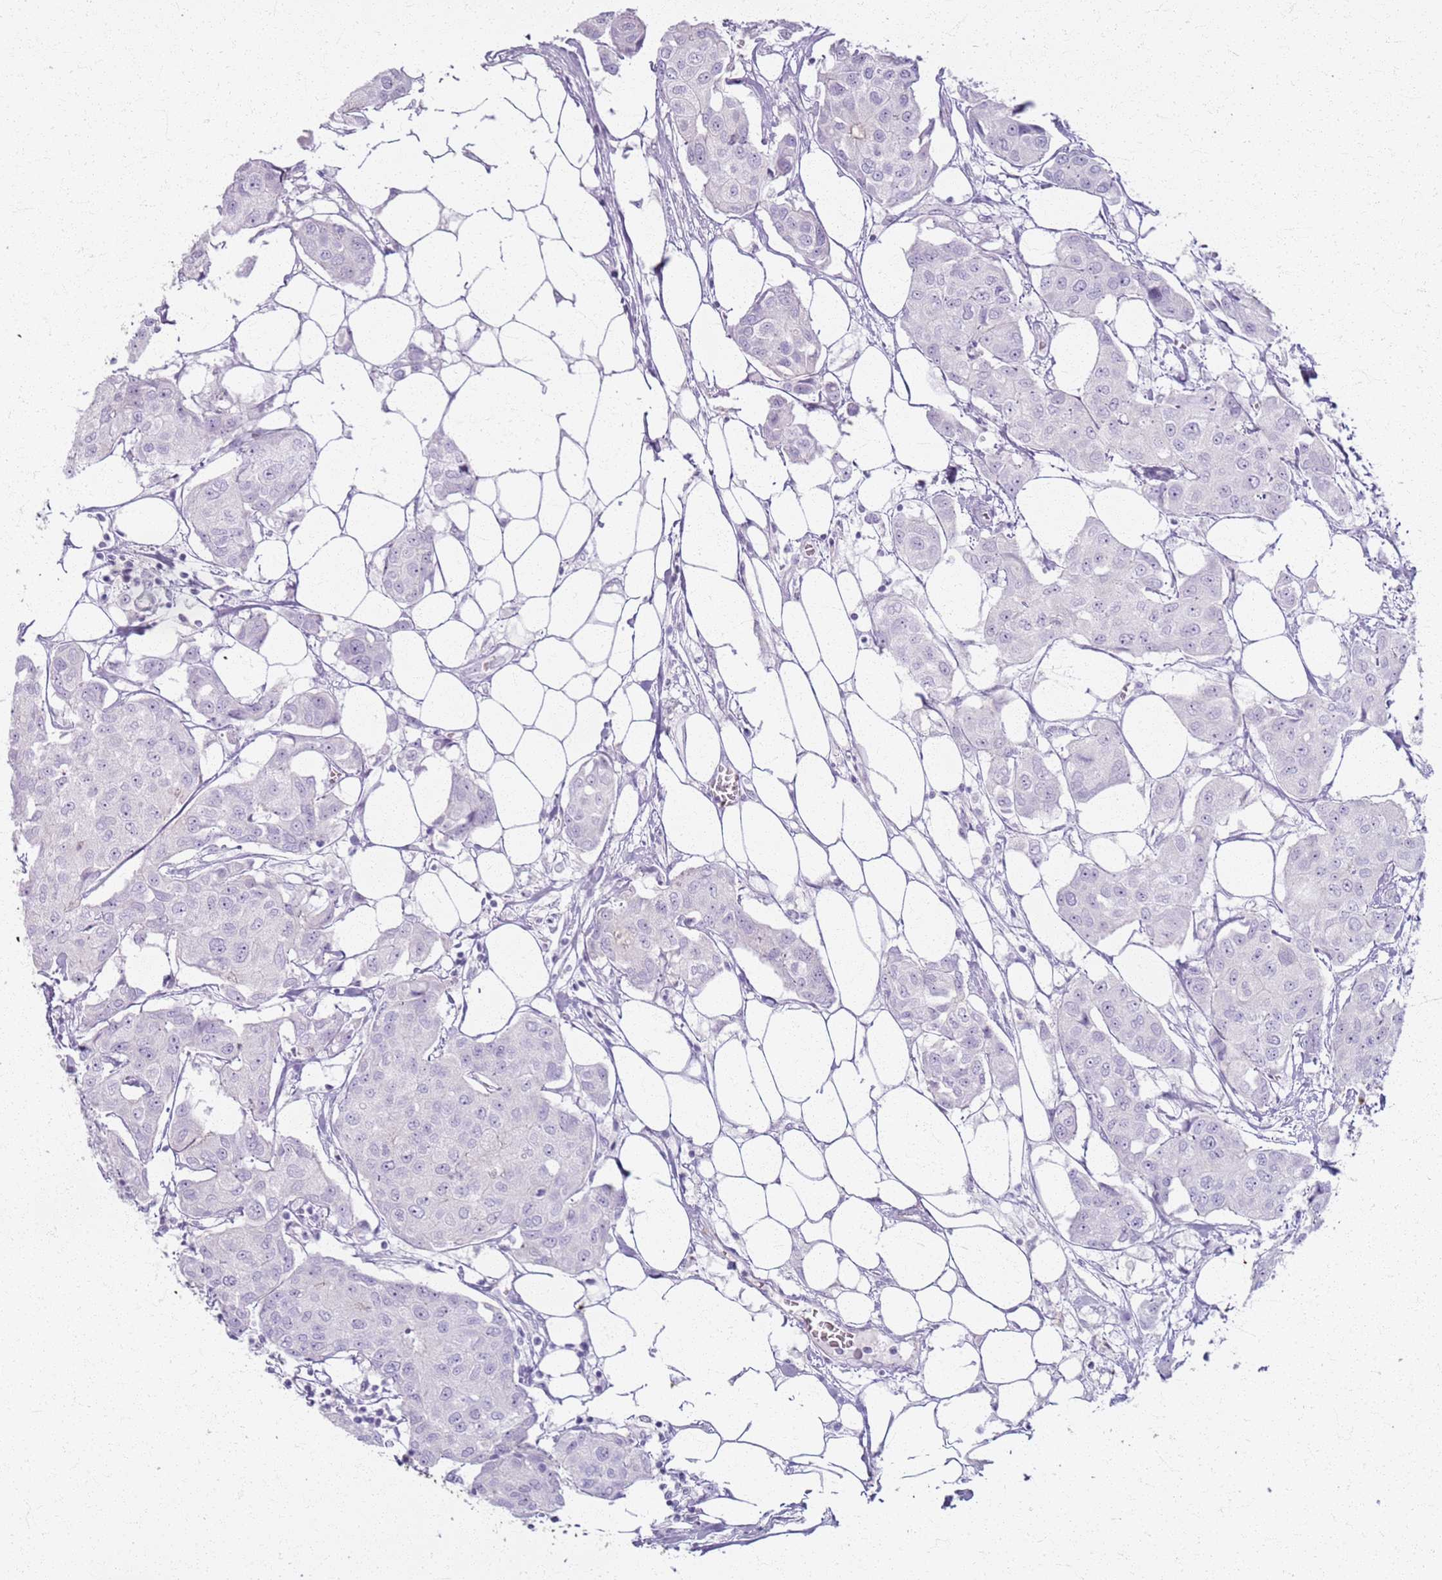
{"staining": {"intensity": "negative", "quantity": "none", "location": "none"}, "tissue": "breast cancer", "cell_type": "Tumor cells", "image_type": "cancer", "snomed": [{"axis": "morphology", "description": "Duct carcinoma"}, {"axis": "topography", "description": "Breast"}, {"axis": "topography", "description": "Lymph node"}], "caption": "This is an immunohistochemistry histopathology image of human breast cancer (intraductal carcinoma). There is no positivity in tumor cells.", "gene": "CSRP3", "patient": {"sex": "female", "age": 80}}